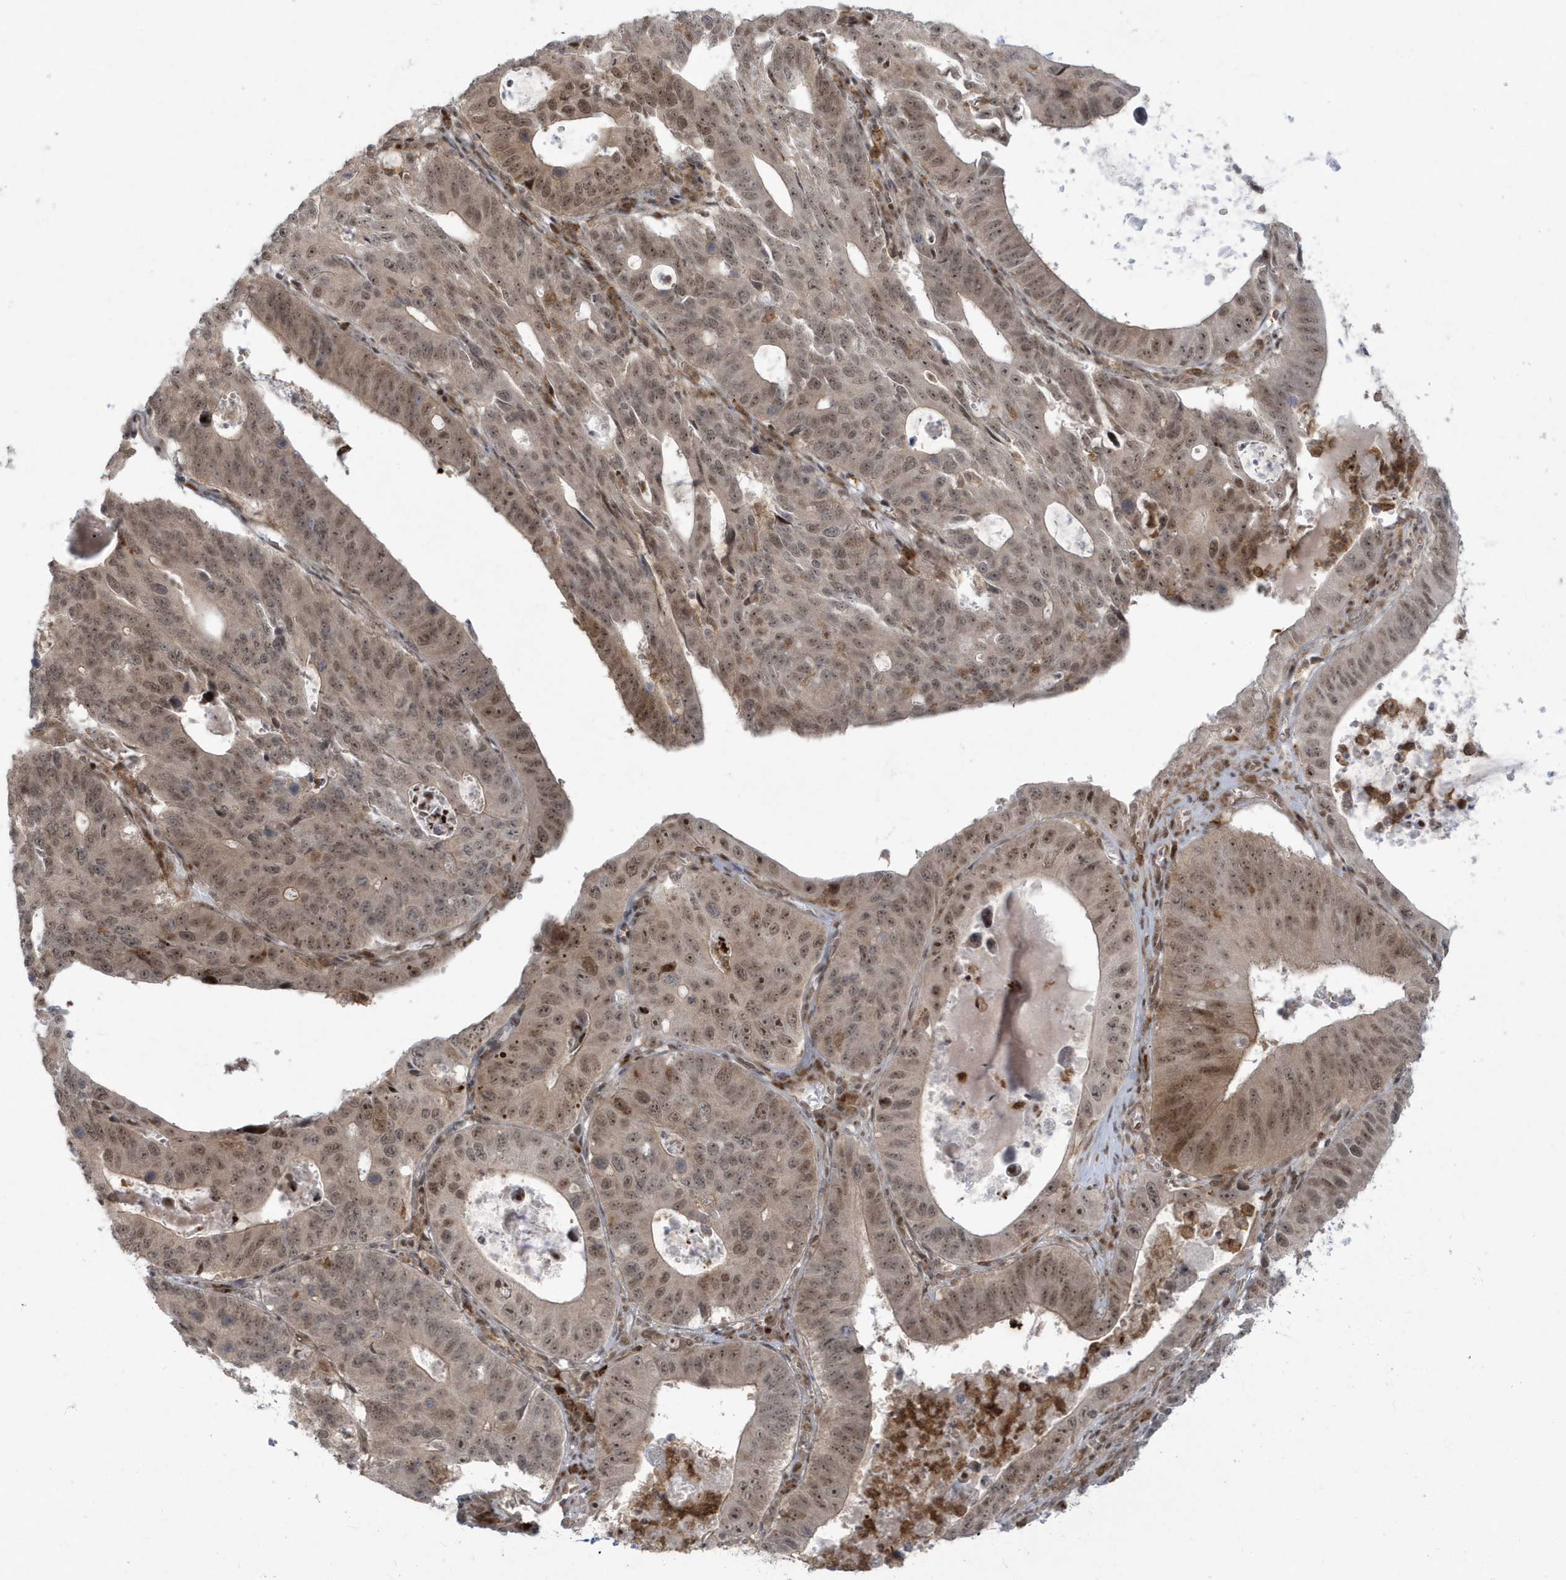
{"staining": {"intensity": "moderate", "quantity": ">75%", "location": "nuclear"}, "tissue": "stomach cancer", "cell_type": "Tumor cells", "image_type": "cancer", "snomed": [{"axis": "morphology", "description": "Adenocarcinoma, NOS"}, {"axis": "topography", "description": "Stomach"}], "caption": "An immunohistochemistry (IHC) image of tumor tissue is shown. Protein staining in brown highlights moderate nuclear positivity in adenocarcinoma (stomach) within tumor cells. (DAB = brown stain, brightfield microscopy at high magnification).", "gene": "C1orf52", "patient": {"sex": "male", "age": 59}}